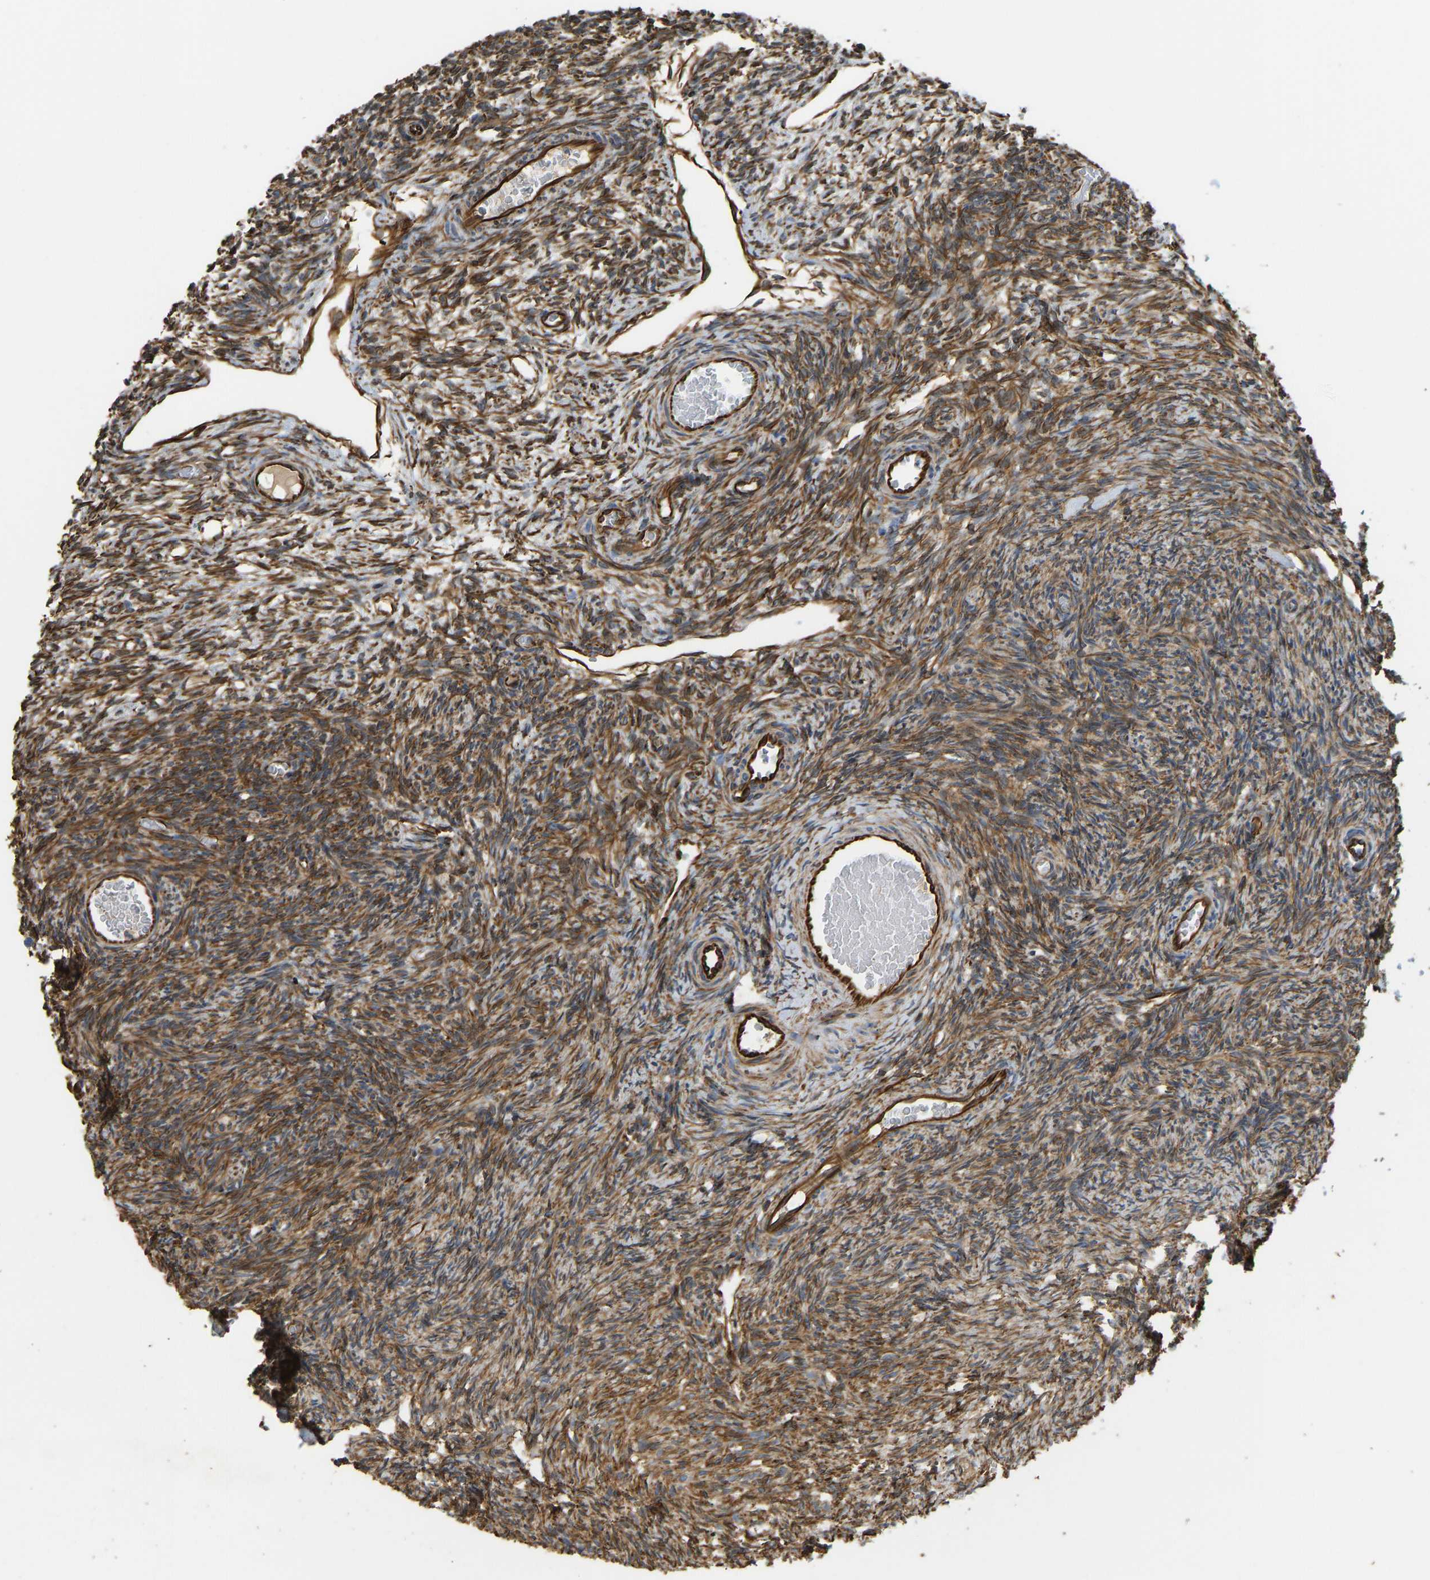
{"staining": {"intensity": "strong", "quantity": ">75%", "location": "cytoplasmic/membranous"}, "tissue": "ovary", "cell_type": "Ovarian stroma cells", "image_type": "normal", "snomed": [{"axis": "morphology", "description": "Normal tissue, NOS"}, {"axis": "topography", "description": "Ovary"}], "caption": "Ovarian stroma cells show strong cytoplasmic/membranous expression in about >75% of cells in benign ovary. The staining was performed using DAB, with brown indicating positive protein expression. Nuclei are stained blue with hematoxylin.", "gene": "BEX3", "patient": {"sex": "female", "age": 27}}